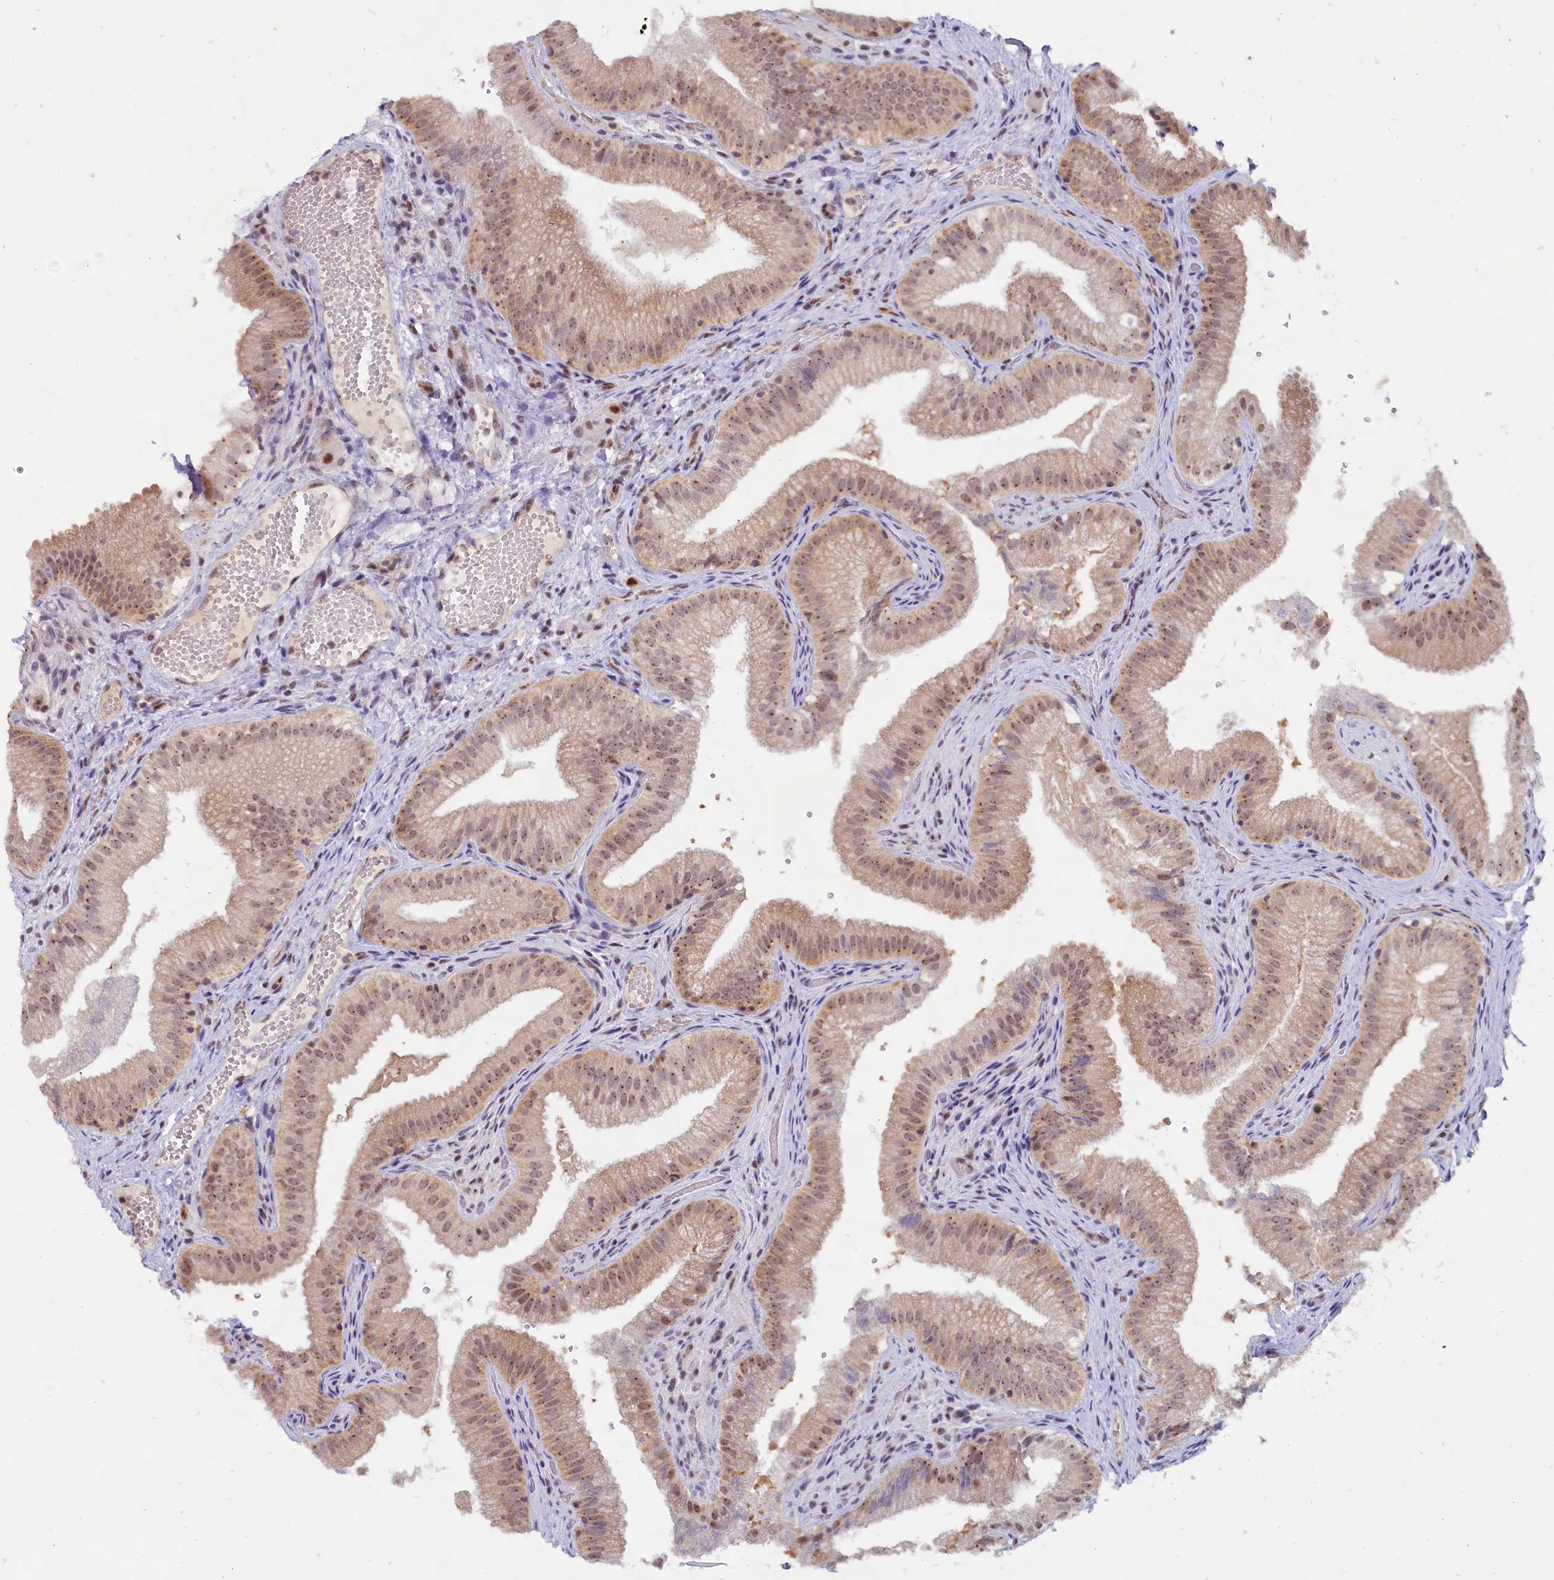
{"staining": {"intensity": "moderate", "quantity": ">75%", "location": "cytoplasmic/membranous,nuclear"}, "tissue": "gallbladder", "cell_type": "Glandular cells", "image_type": "normal", "snomed": [{"axis": "morphology", "description": "Normal tissue, NOS"}, {"axis": "topography", "description": "Gallbladder"}], "caption": "Protein positivity by immunohistochemistry (IHC) shows moderate cytoplasmic/membranous,nuclear staining in about >75% of glandular cells in unremarkable gallbladder. Immunohistochemistry (ihc) stains the protein in brown and the nuclei are stained blue.", "gene": "C1D", "patient": {"sex": "female", "age": 30}}